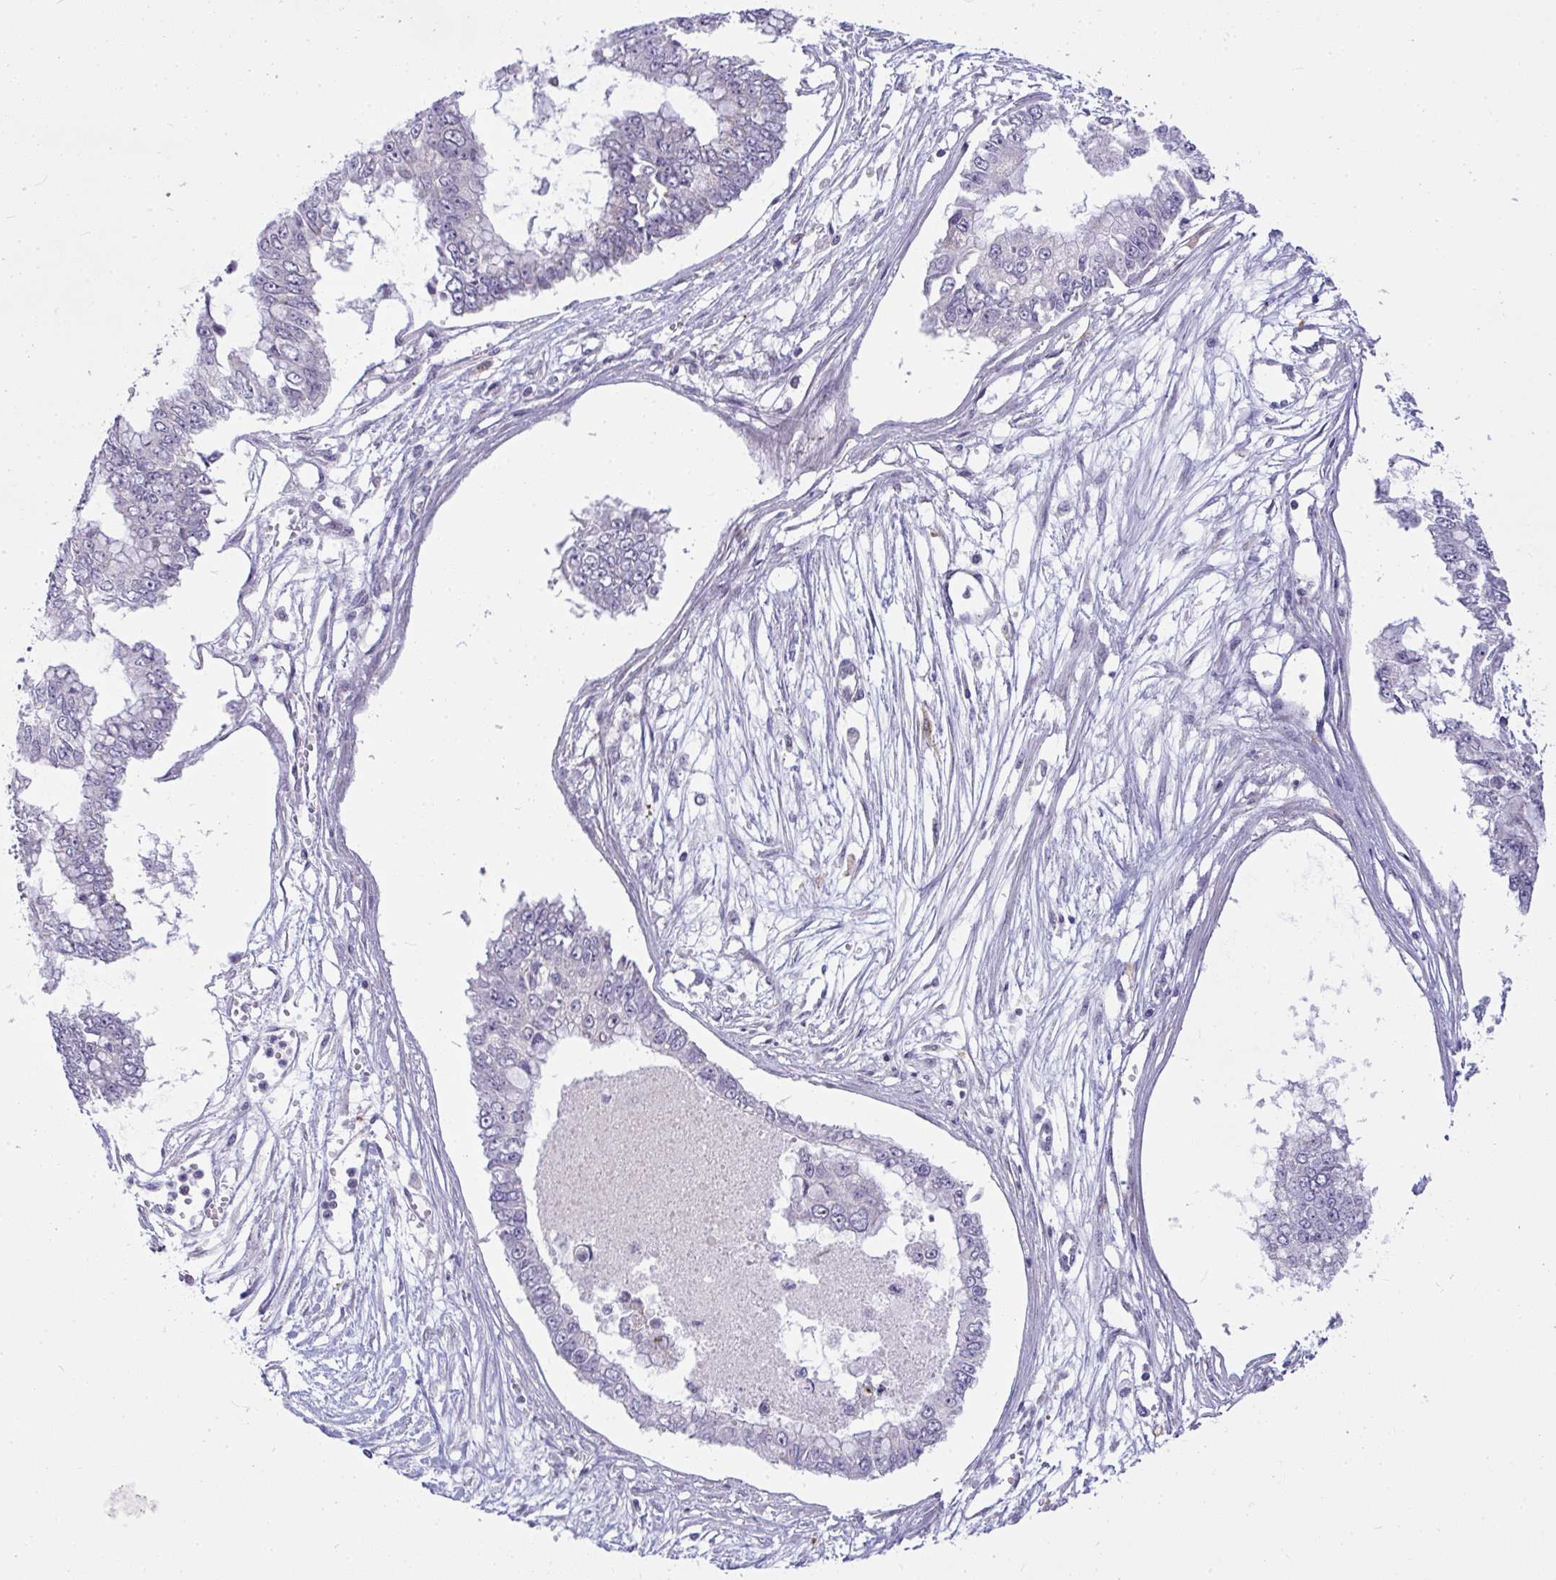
{"staining": {"intensity": "negative", "quantity": "none", "location": "none"}, "tissue": "ovarian cancer", "cell_type": "Tumor cells", "image_type": "cancer", "snomed": [{"axis": "morphology", "description": "Cystadenocarcinoma, mucinous, NOS"}, {"axis": "topography", "description": "Ovary"}], "caption": "Ovarian mucinous cystadenocarcinoma stained for a protein using IHC displays no staining tumor cells.", "gene": "SRRM4", "patient": {"sex": "female", "age": 72}}